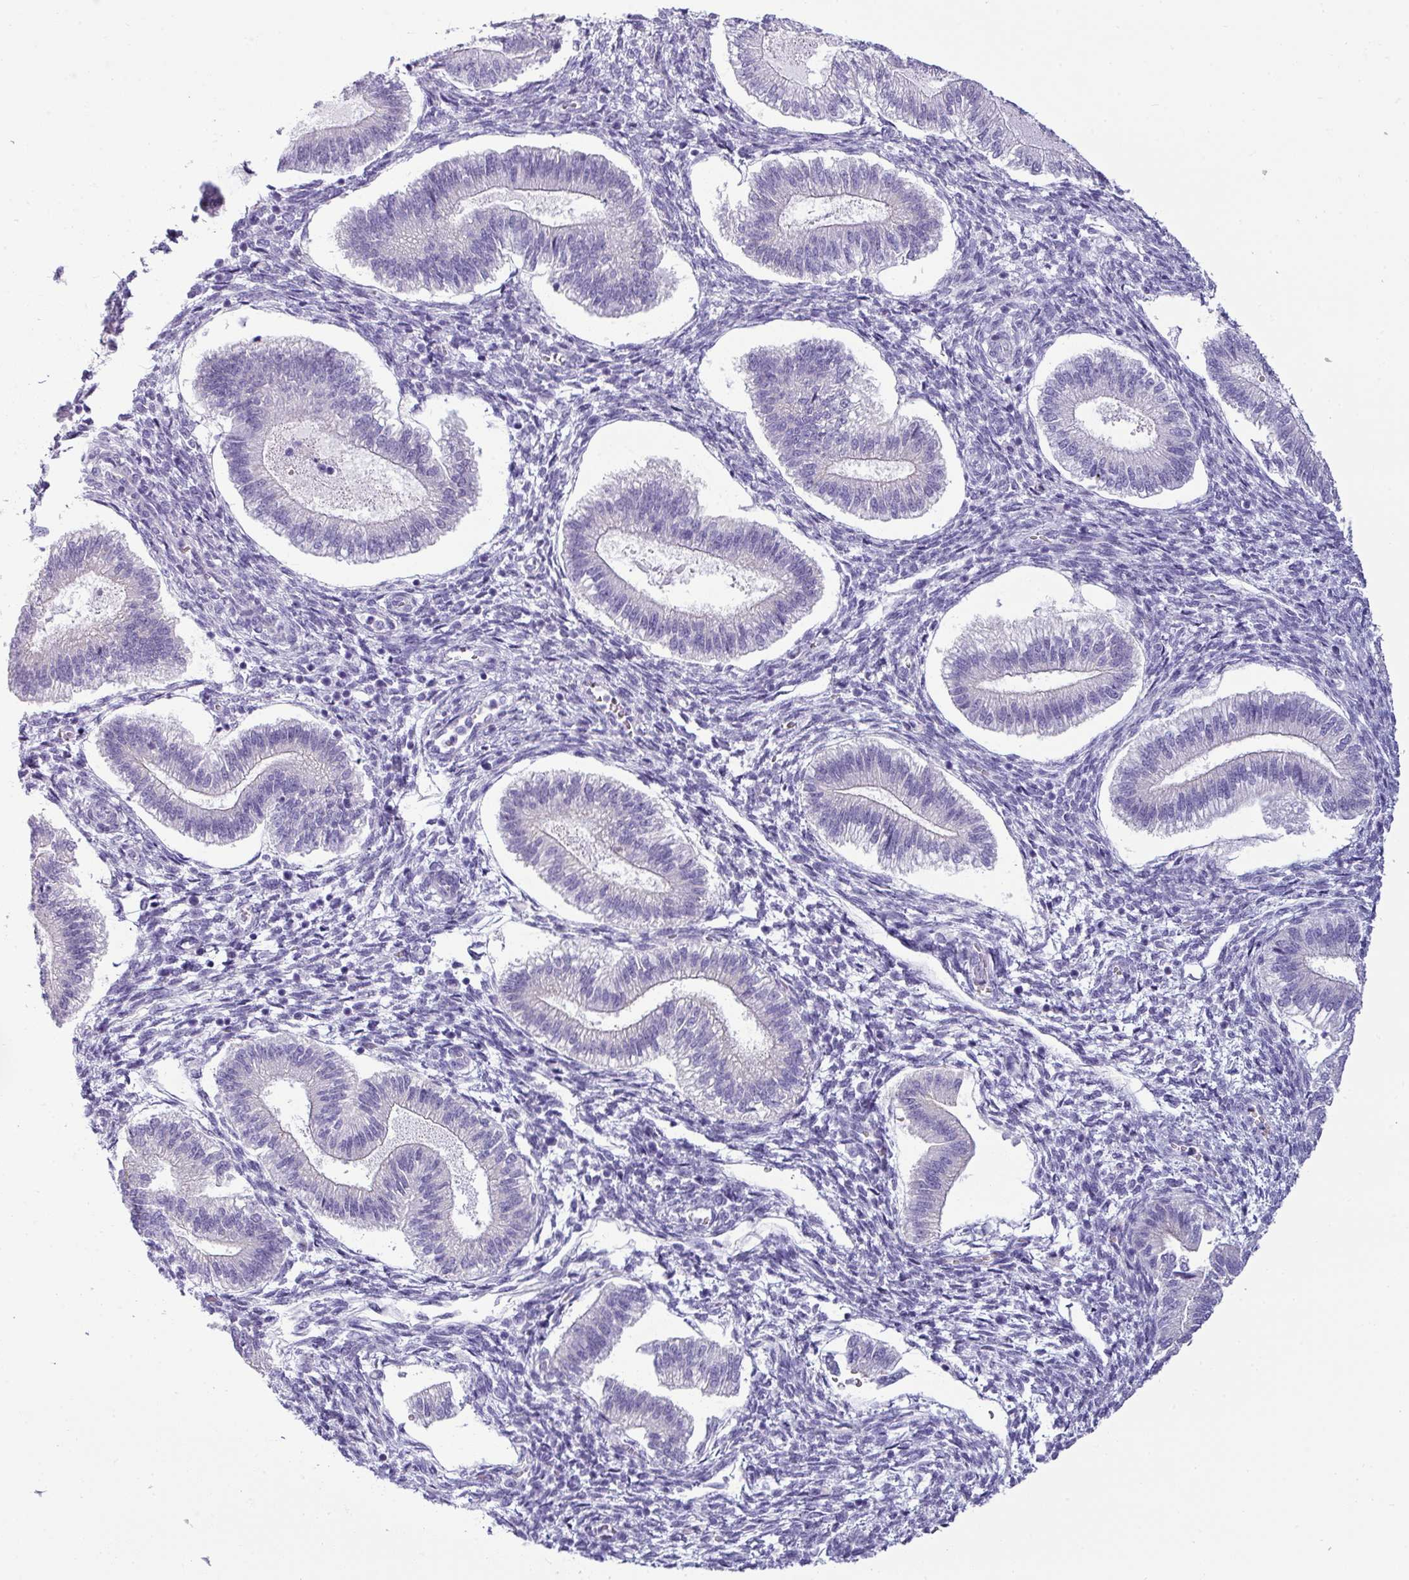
{"staining": {"intensity": "negative", "quantity": "none", "location": "none"}, "tissue": "endometrium", "cell_type": "Cells in endometrial stroma", "image_type": "normal", "snomed": [{"axis": "morphology", "description": "Normal tissue, NOS"}, {"axis": "topography", "description": "Endometrium"}], "caption": "Image shows no significant protein expression in cells in endometrial stroma of normal endometrium.", "gene": "VCX2", "patient": {"sex": "female", "age": 25}}